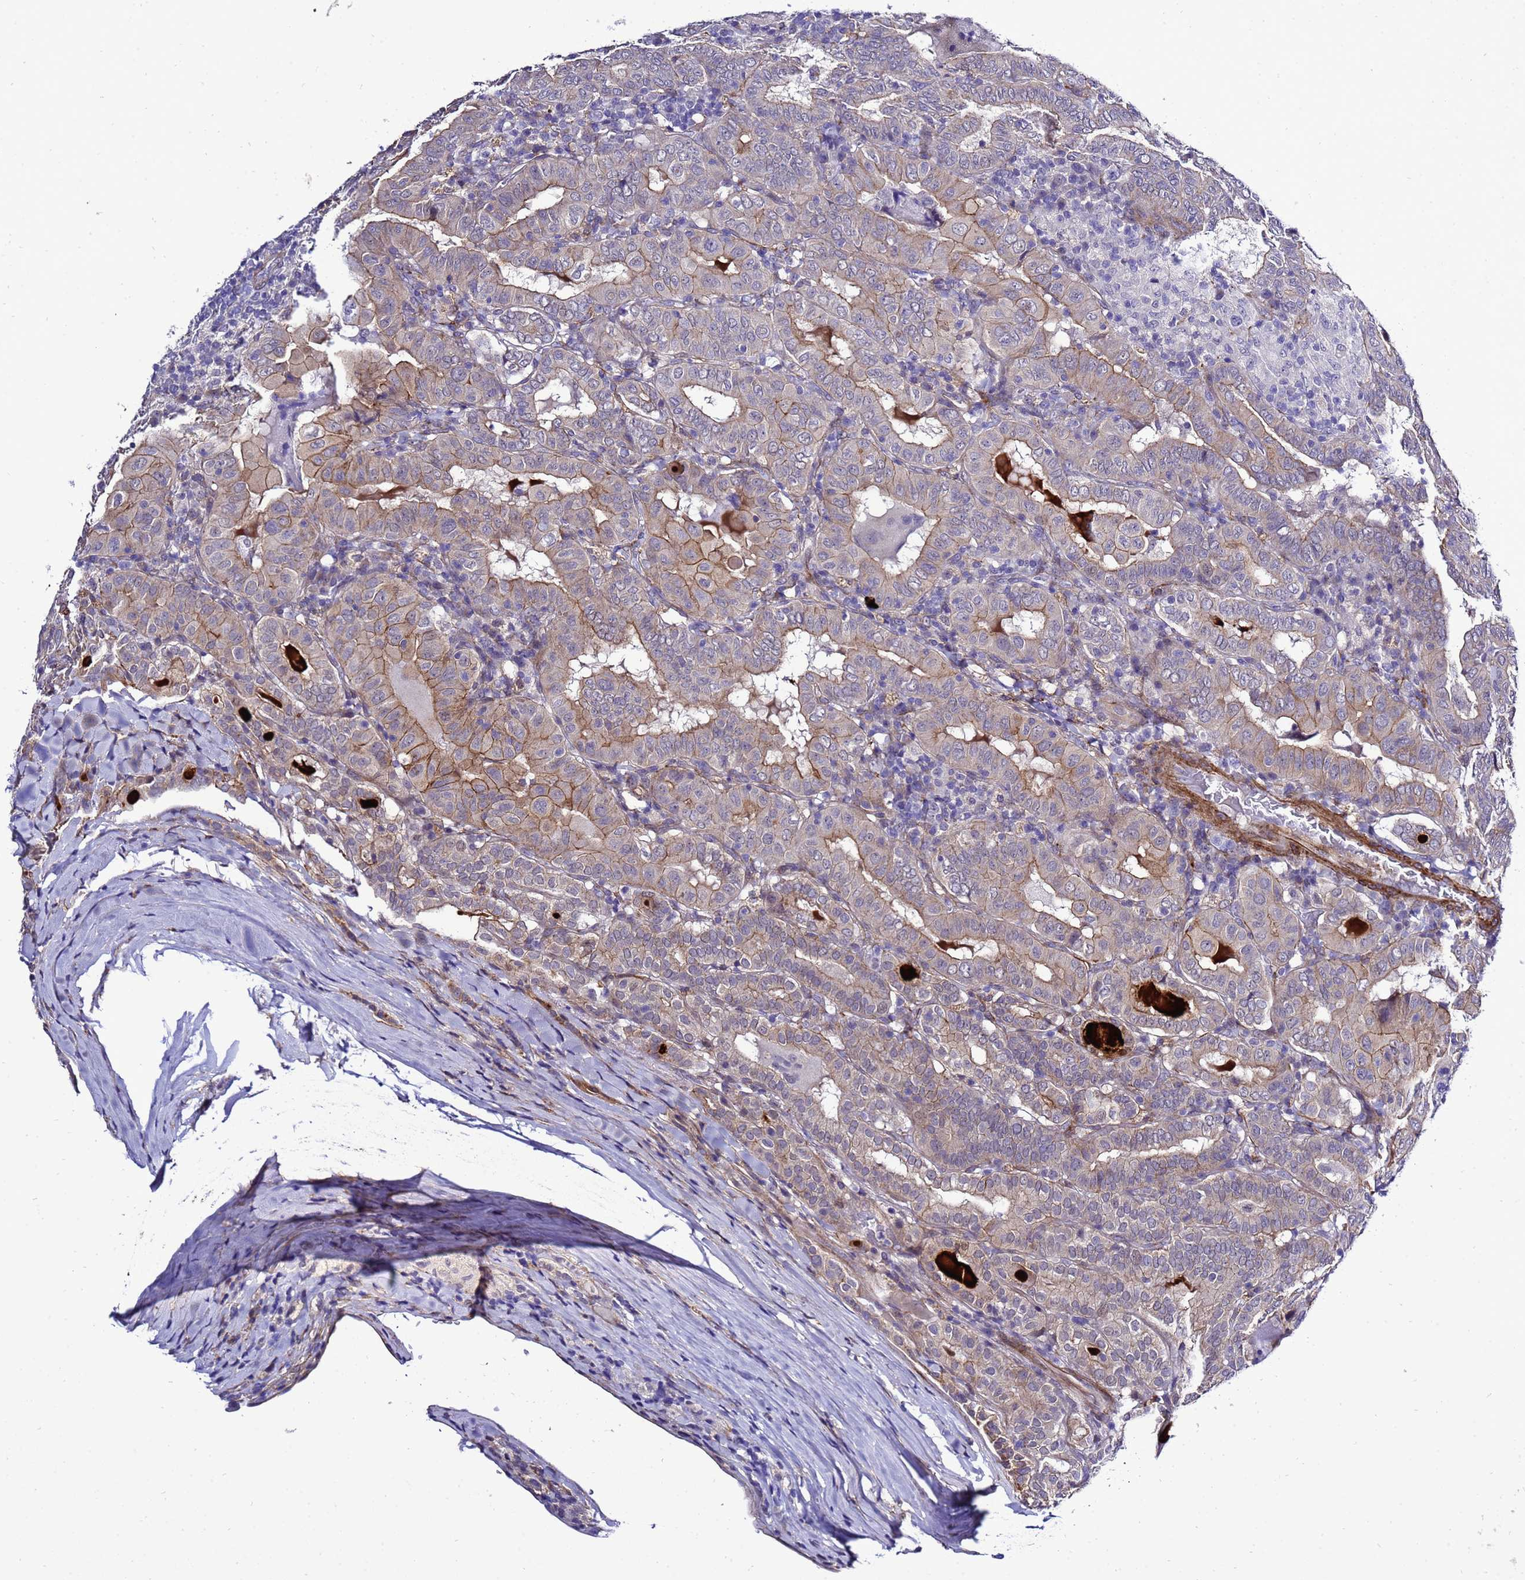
{"staining": {"intensity": "moderate", "quantity": "<25%", "location": "cytoplasmic/membranous"}, "tissue": "thyroid cancer", "cell_type": "Tumor cells", "image_type": "cancer", "snomed": [{"axis": "morphology", "description": "Papillary adenocarcinoma, NOS"}, {"axis": "topography", "description": "Thyroid gland"}], "caption": "Protein staining by immunohistochemistry shows moderate cytoplasmic/membranous staining in approximately <25% of tumor cells in thyroid cancer.", "gene": "GZF1", "patient": {"sex": "female", "age": 72}}